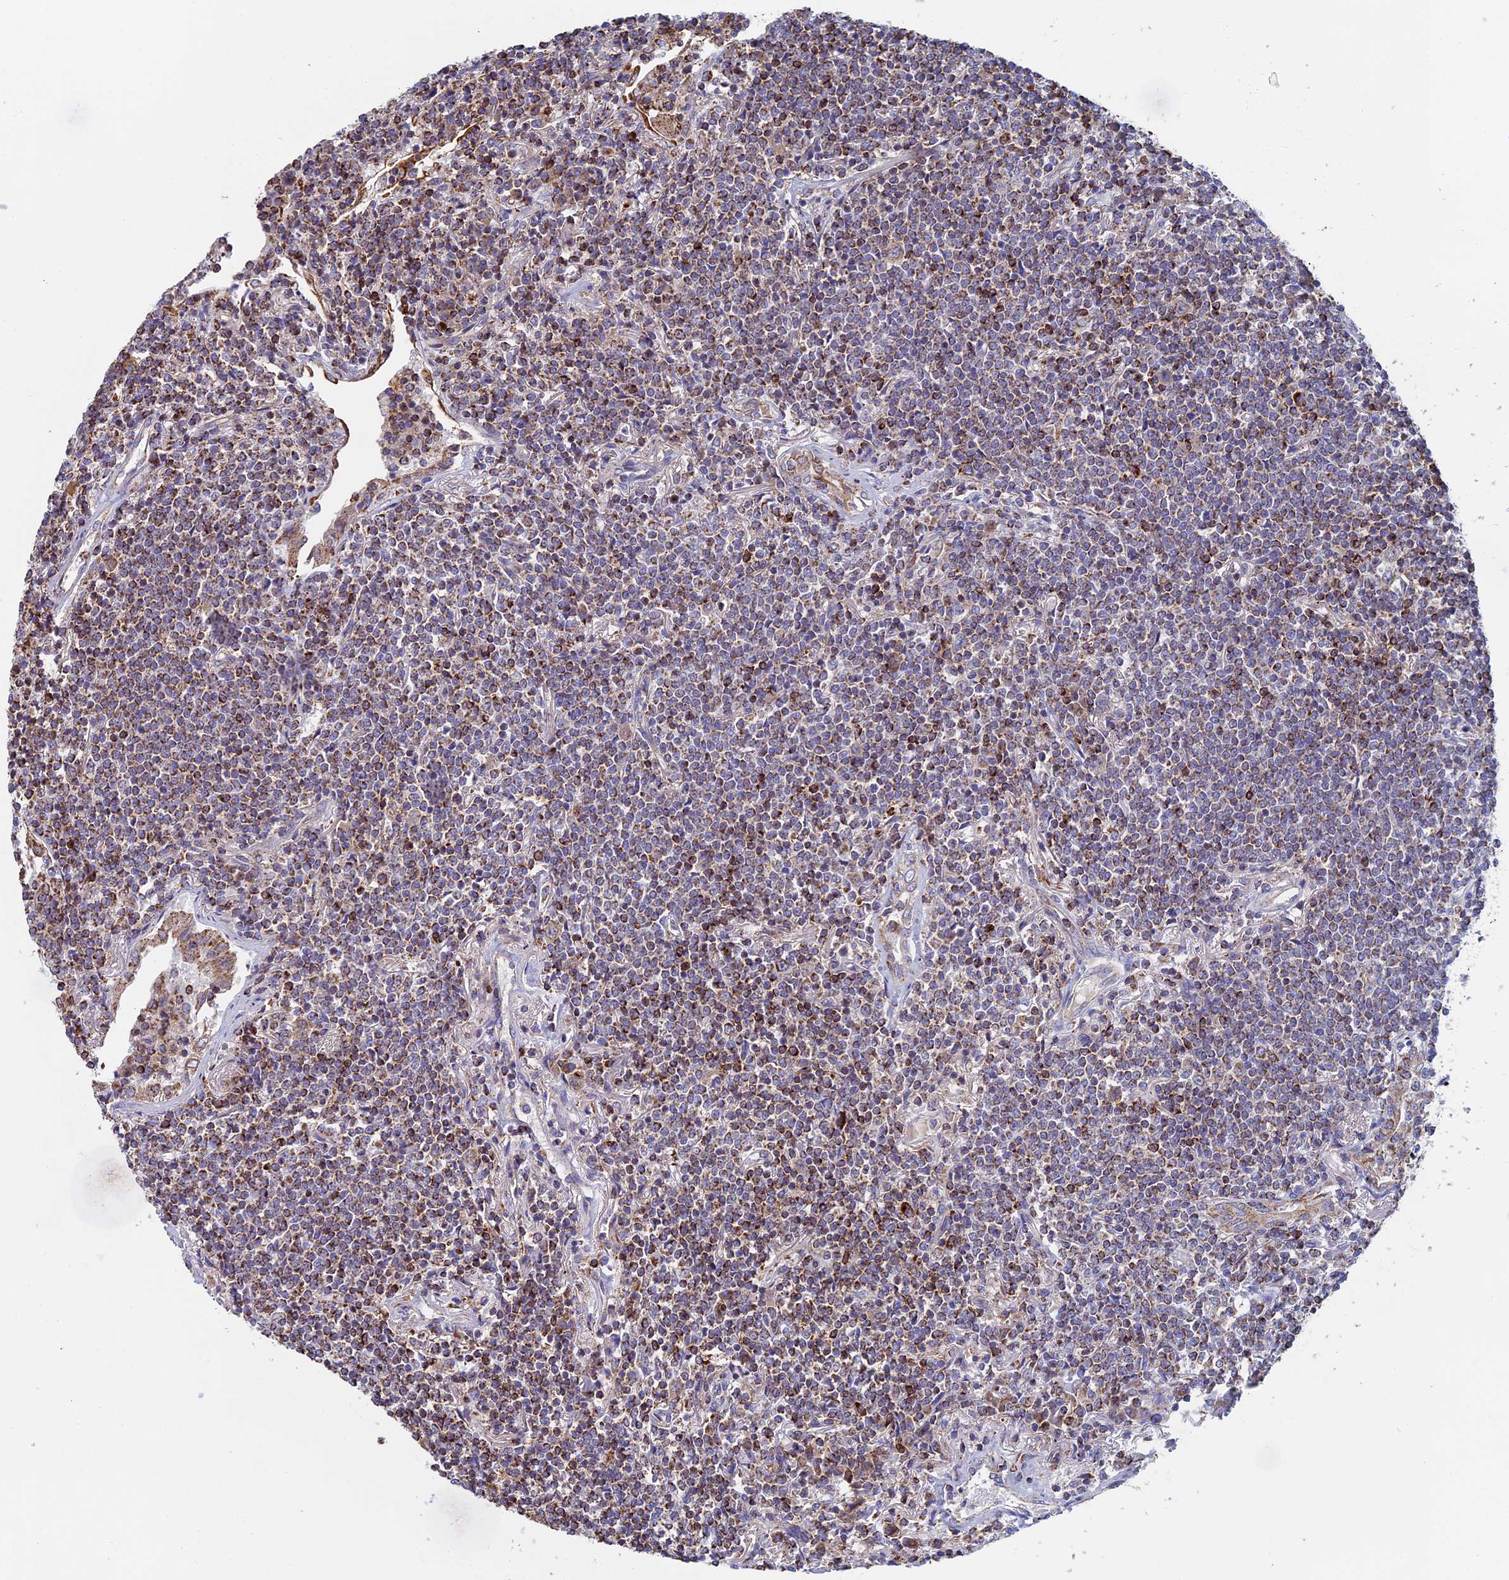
{"staining": {"intensity": "moderate", "quantity": ">75%", "location": "cytoplasmic/membranous"}, "tissue": "lymphoma", "cell_type": "Tumor cells", "image_type": "cancer", "snomed": [{"axis": "morphology", "description": "Malignant lymphoma, non-Hodgkin's type, Low grade"}, {"axis": "topography", "description": "Lung"}], "caption": "Protein staining shows moderate cytoplasmic/membranous positivity in approximately >75% of tumor cells in lymphoma.", "gene": "SPOCK2", "patient": {"sex": "female", "age": 71}}